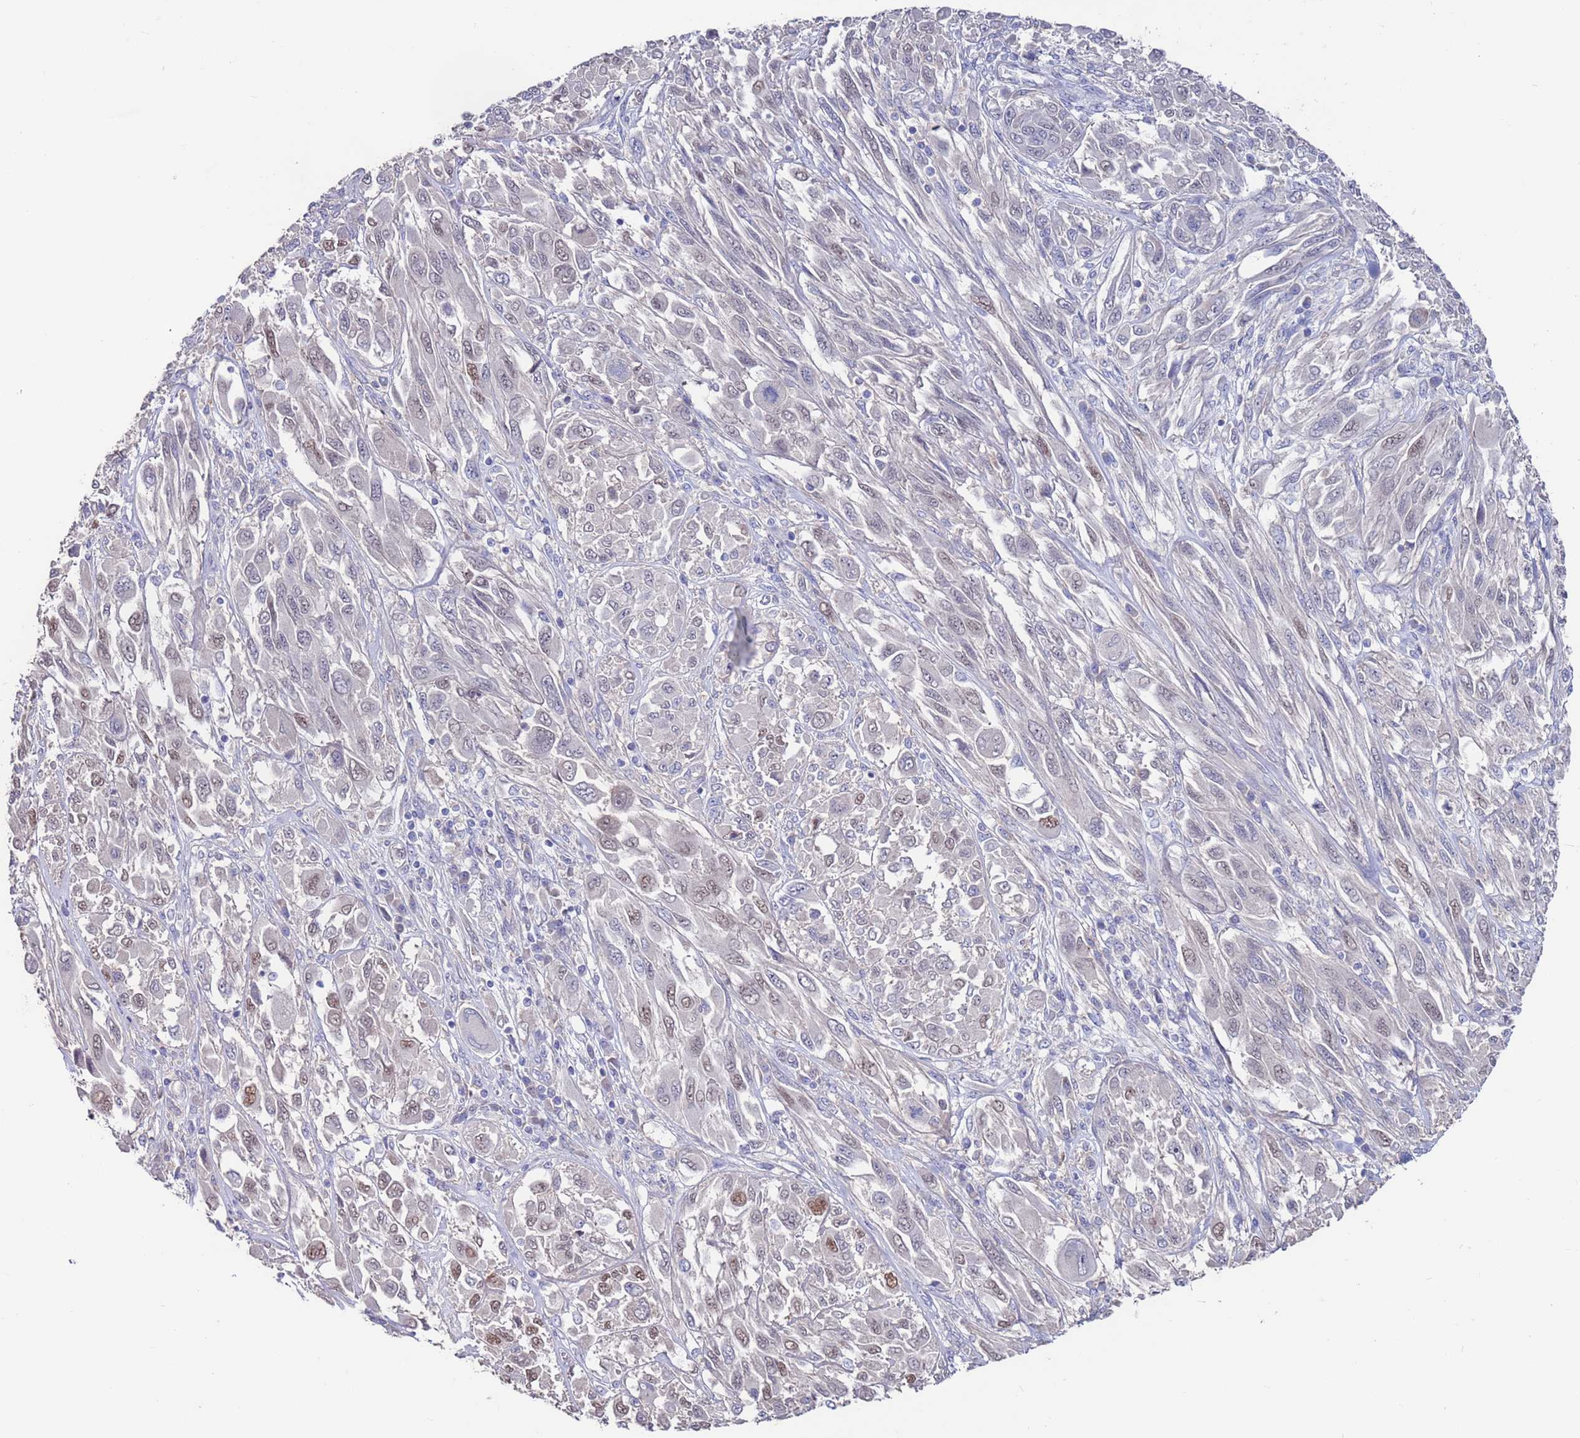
{"staining": {"intensity": "moderate", "quantity": "<25%", "location": "nuclear"}, "tissue": "melanoma", "cell_type": "Tumor cells", "image_type": "cancer", "snomed": [{"axis": "morphology", "description": "Malignant melanoma, NOS"}, {"axis": "topography", "description": "Skin"}], "caption": "Malignant melanoma stained with IHC demonstrates moderate nuclear positivity in about <25% of tumor cells.", "gene": "KRTCAP3", "patient": {"sex": "female", "age": 91}}